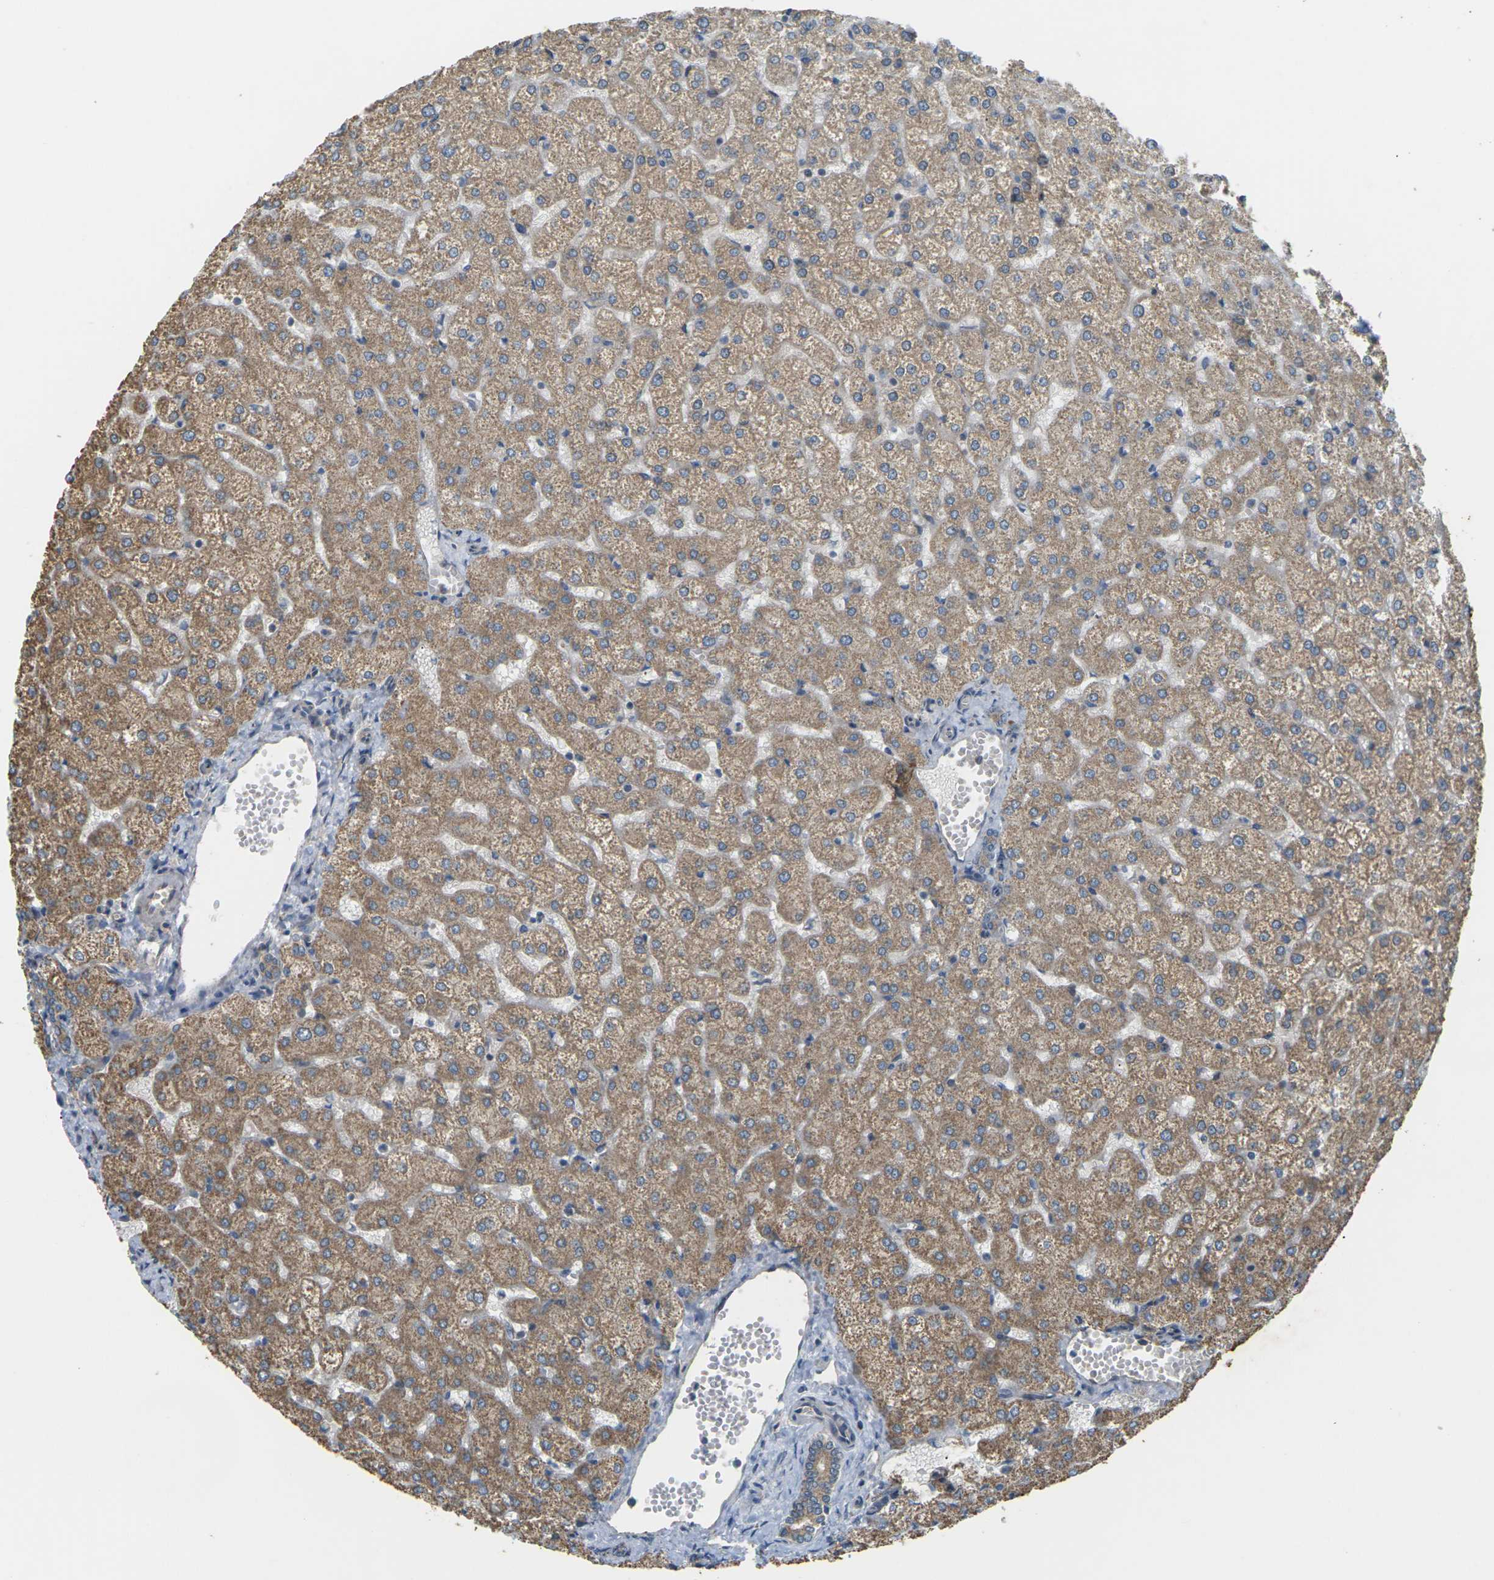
{"staining": {"intensity": "moderate", "quantity": ">75%", "location": "cytoplasmic/membranous"}, "tissue": "liver", "cell_type": "Cholangiocytes", "image_type": "normal", "snomed": [{"axis": "morphology", "description": "Normal tissue, NOS"}, {"axis": "topography", "description": "Liver"}], "caption": "A photomicrograph showing moderate cytoplasmic/membranous expression in about >75% of cholangiocytes in benign liver, as visualized by brown immunohistochemical staining.", "gene": "KSR1", "patient": {"sex": "female", "age": 32}}